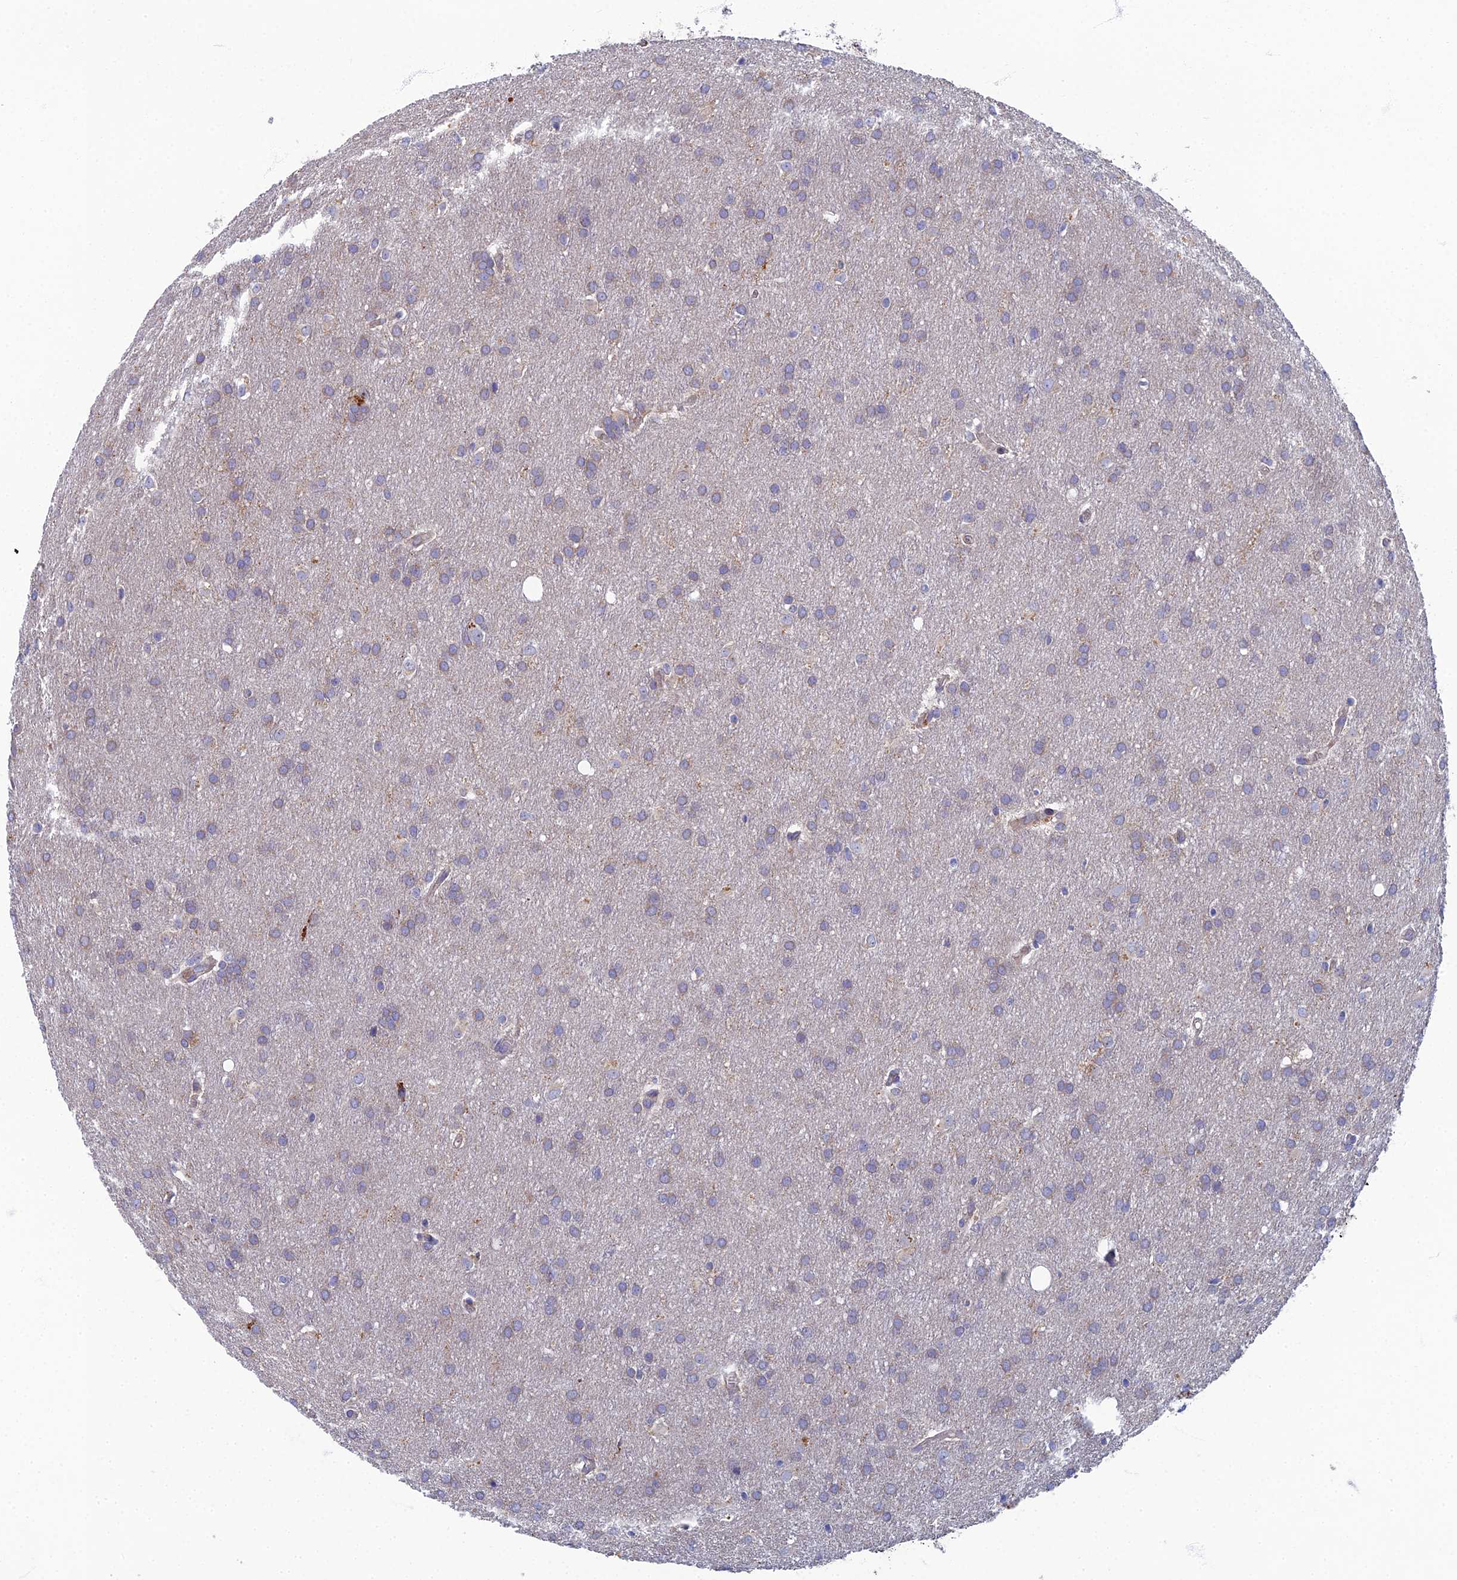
{"staining": {"intensity": "negative", "quantity": "none", "location": "none"}, "tissue": "glioma", "cell_type": "Tumor cells", "image_type": "cancer", "snomed": [{"axis": "morphology", "description": "Glioma, malignant, Low grade"}, {"axis": "topography", "description": "Brain"}], "caption": "IHC of low-grade glioma (malignant) demonstrates no staining in tumor cells.", "gene": "RNASEK", "patient": {"sex": "female", "age": 32}}